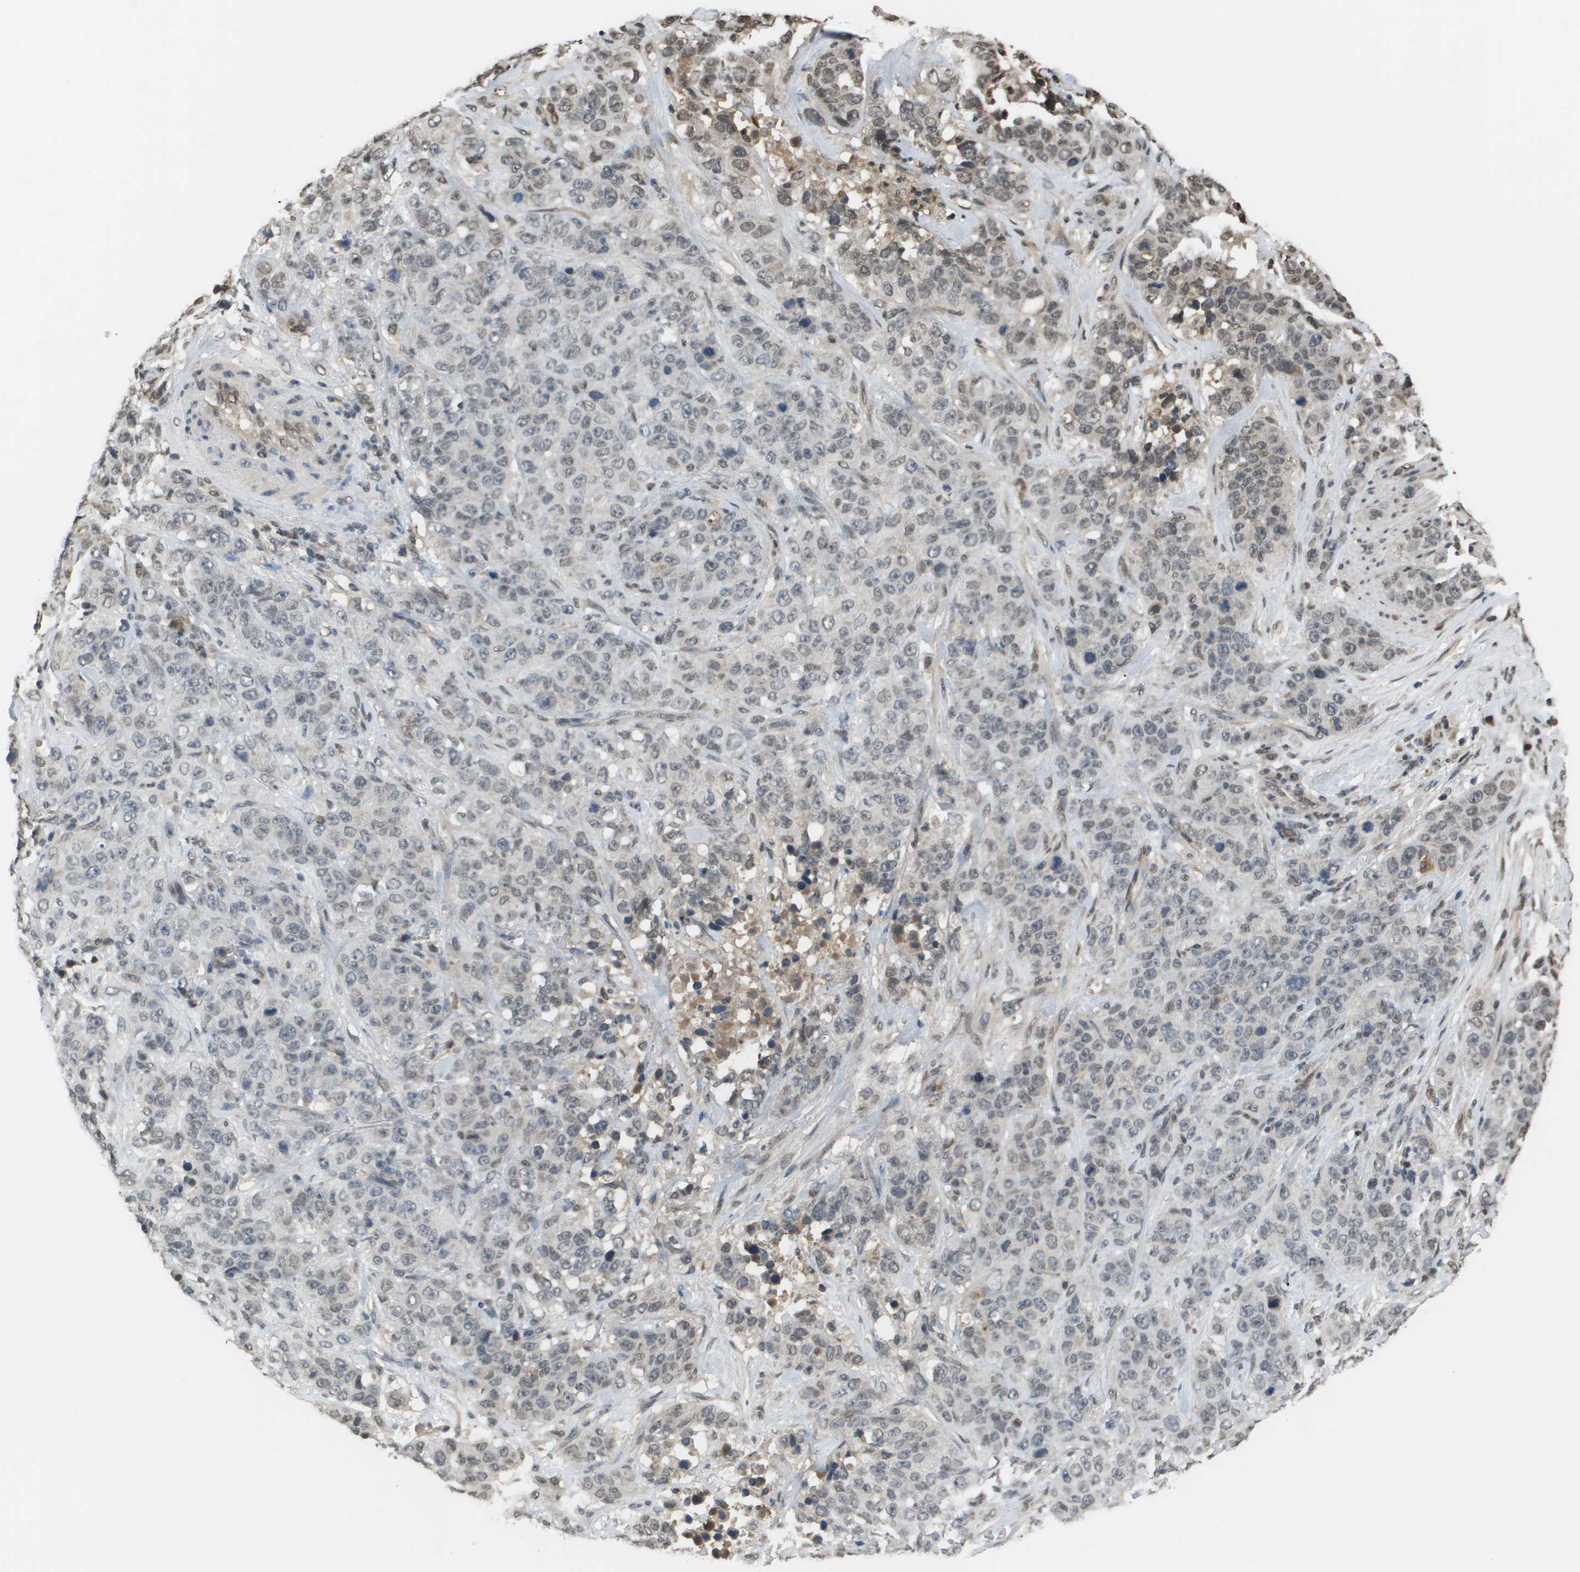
{"staining": {"intensity": "moderate", "quantity": "<25%", "location": "nuclear"}, "tissue": "stomach cancer", "cell_type": "Tumor cells", "image_type": "cancer", "snomed": [{"axis": "morphology", "description": "Adenocarcinoma, NOS"}, {"axis": "topography", "description": "Stomach"}], "caption": "A histopathology image of stomach adenocarcinoma stained for a protein reveals moderate nuclear brown staining in tumor cells.", "gene": "NDRG2", "patient": {"sex": "male", "age": 48}}